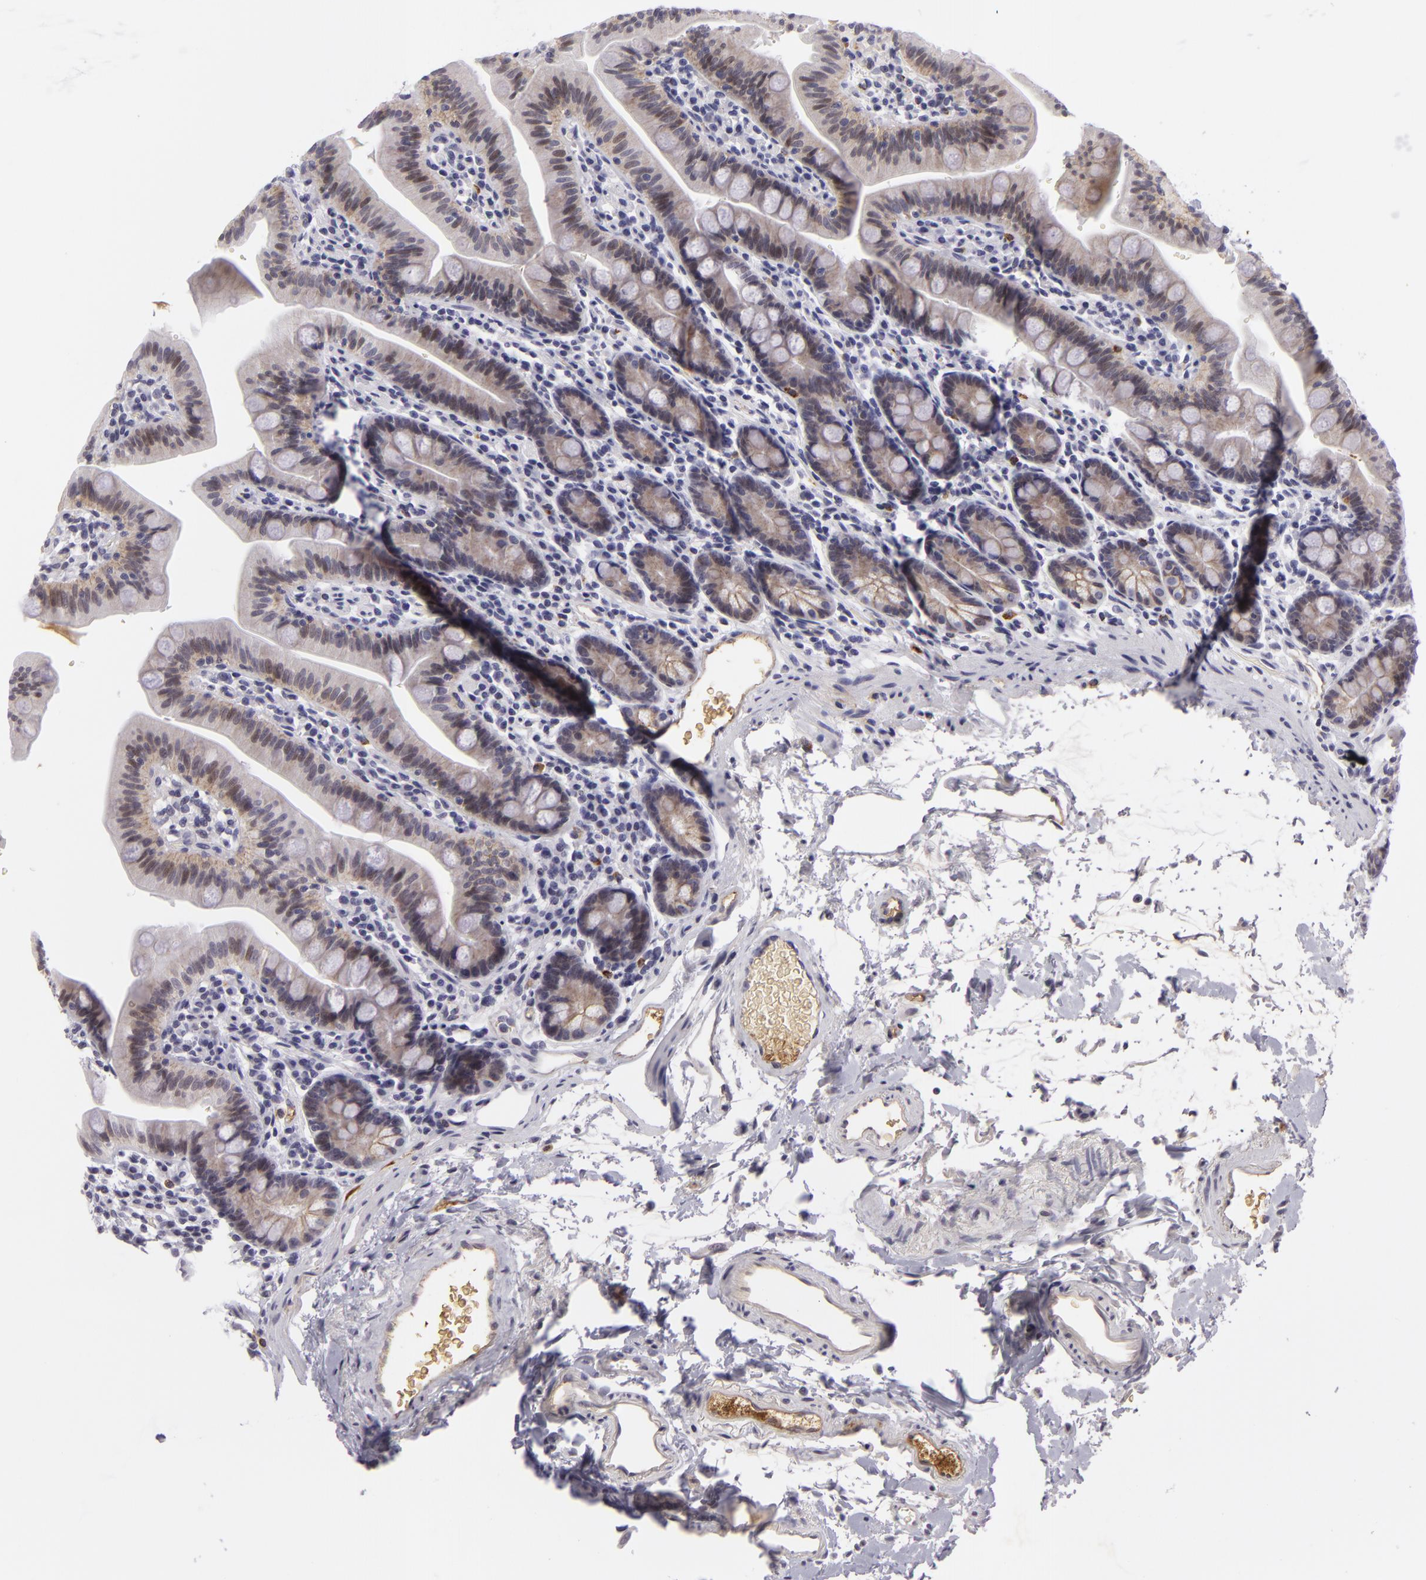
{"staining": {"intensity": "moderate", "quantity": "25%-75%", "location": "cytoplasmic/membranous"}, "tissue": "small intestine", "cell_type": "Glandular cells", "image_type": "normal", "snomed": [{"axis": "morphology", "description": "Normal tissue, NOS"}, {"axis": "topography", "description": "Small intestine"}], "caption": "Protein staining of benign small intestine displays moderate cytoplasmic/membranous expression in about 25%-75% of glandular cells. Nuclei are stained in blue.", "gene": "CTNNB1", "patient": {"sex": "male", "age": 79}}